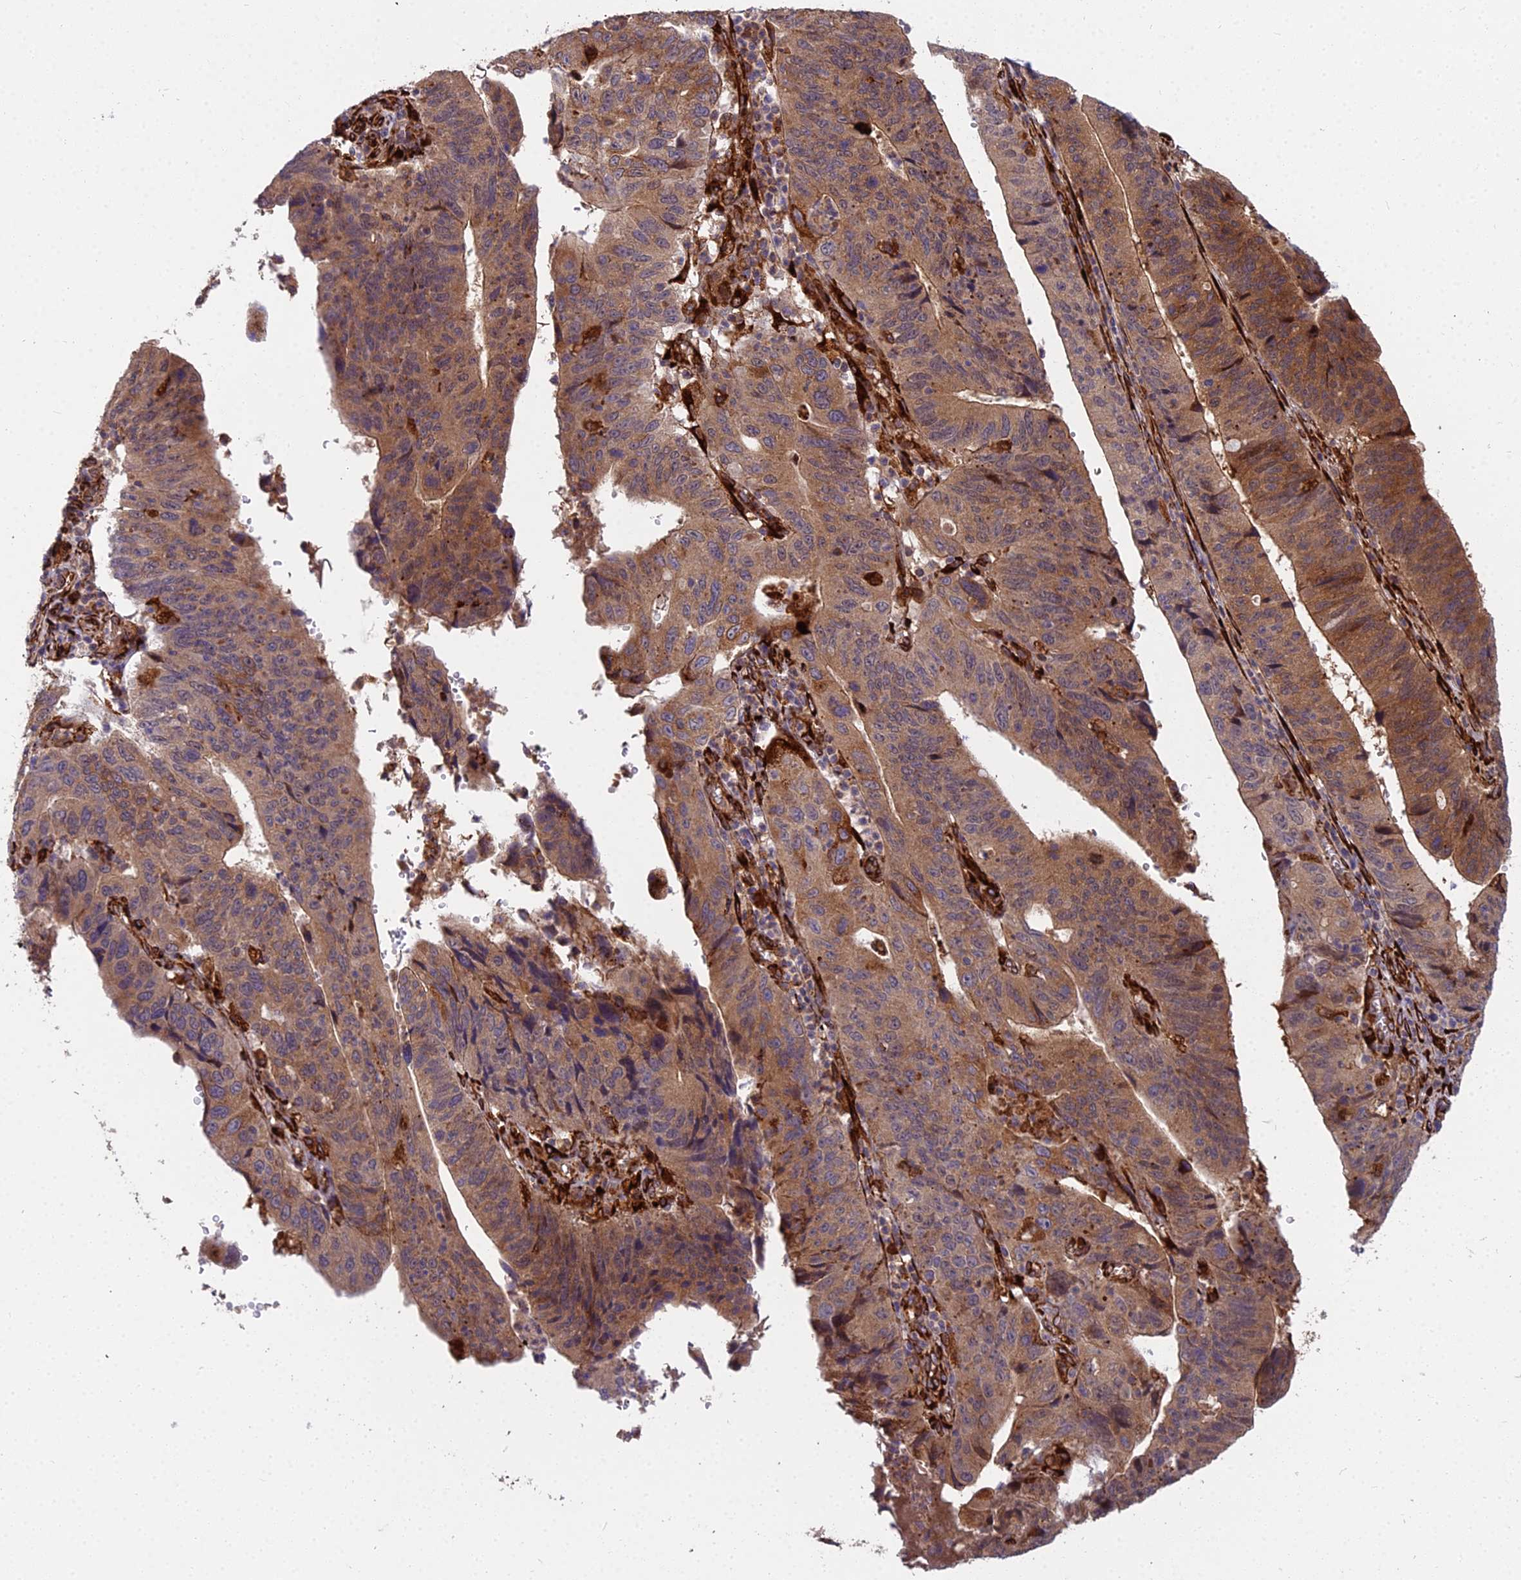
{"staining": {"intensity": "moderate", "quantity": ">75%", "location": "cytoplasmic/membranous"}, "tissue": "stomach cancer", "cell_type": "Tumor cells", "image_type": "cancer", "snomed": [{"axis": "morphology", "description": "Adenocarcinoma, NOS"}, {"axis": "topography", "description": "Stomach"}], "caption": "The photomicrograph displays immunohistochemical staining of stomach adenocarcinoma. There is moderate cytoplasmic/membranous positivity is seen in approximately >75% of tumor cells. Nuclei are stained in blue.", "gene": "NDUFAF7", "patient": {"sex": "male", "age": 59}}